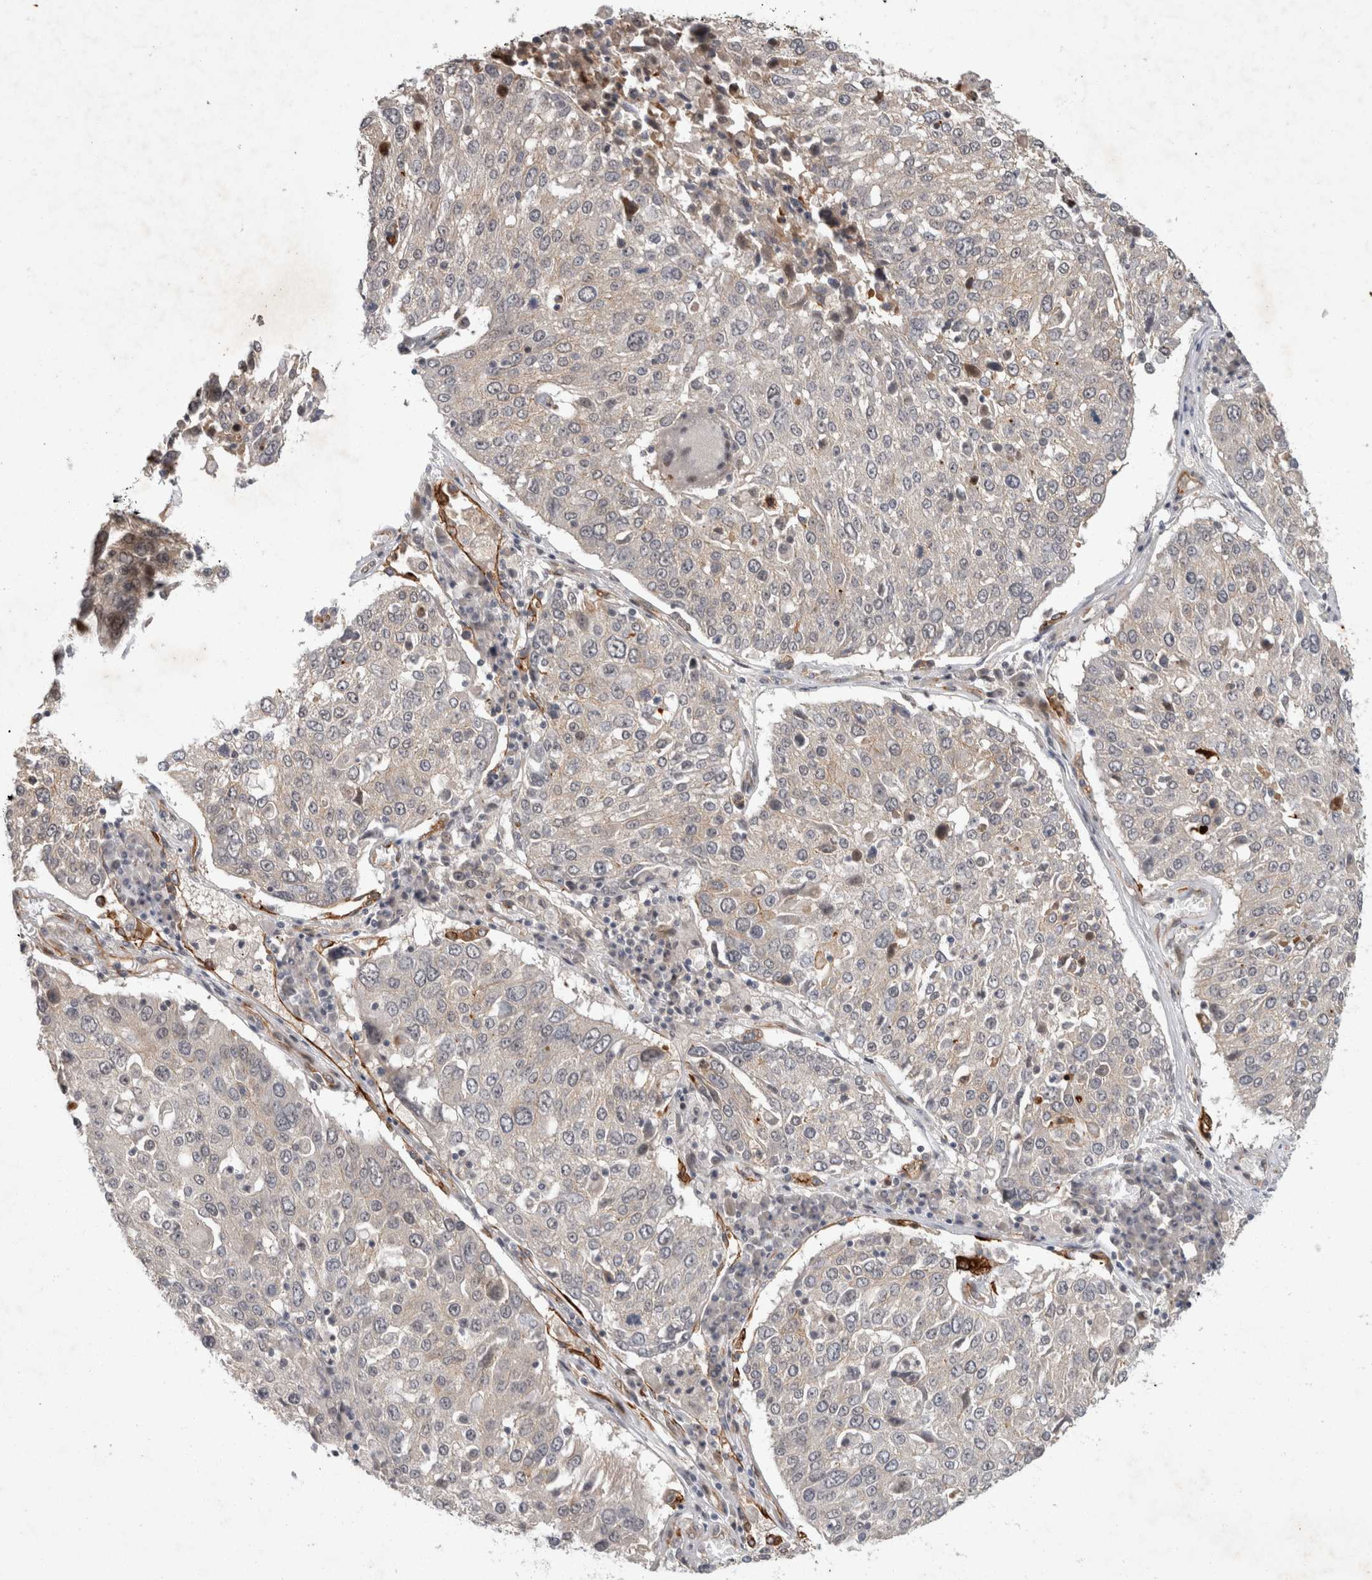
{"staining": {"intensity": "negative", "quantity": "none", "location": "none"}, "tissue": "lung cancer", "cell_type": "Tumor cells", "image_type": "cancer", "snomed": [{"axis": "morphology", "description": "Squamous cell carcinoma, NOS"}, {"axis": "topography", "description": "Lung"}], "caption": "High magnification brightfield microscopy of lung squamous cell carcinoma stained with DAB (3,3'-diaminobenzidine) (brown) and counterstained with hematoxylin (blue): tumor cells show no significant staining.", "gene": "CRISPLD1", "patient": {"sex": "male", "age": 65}}